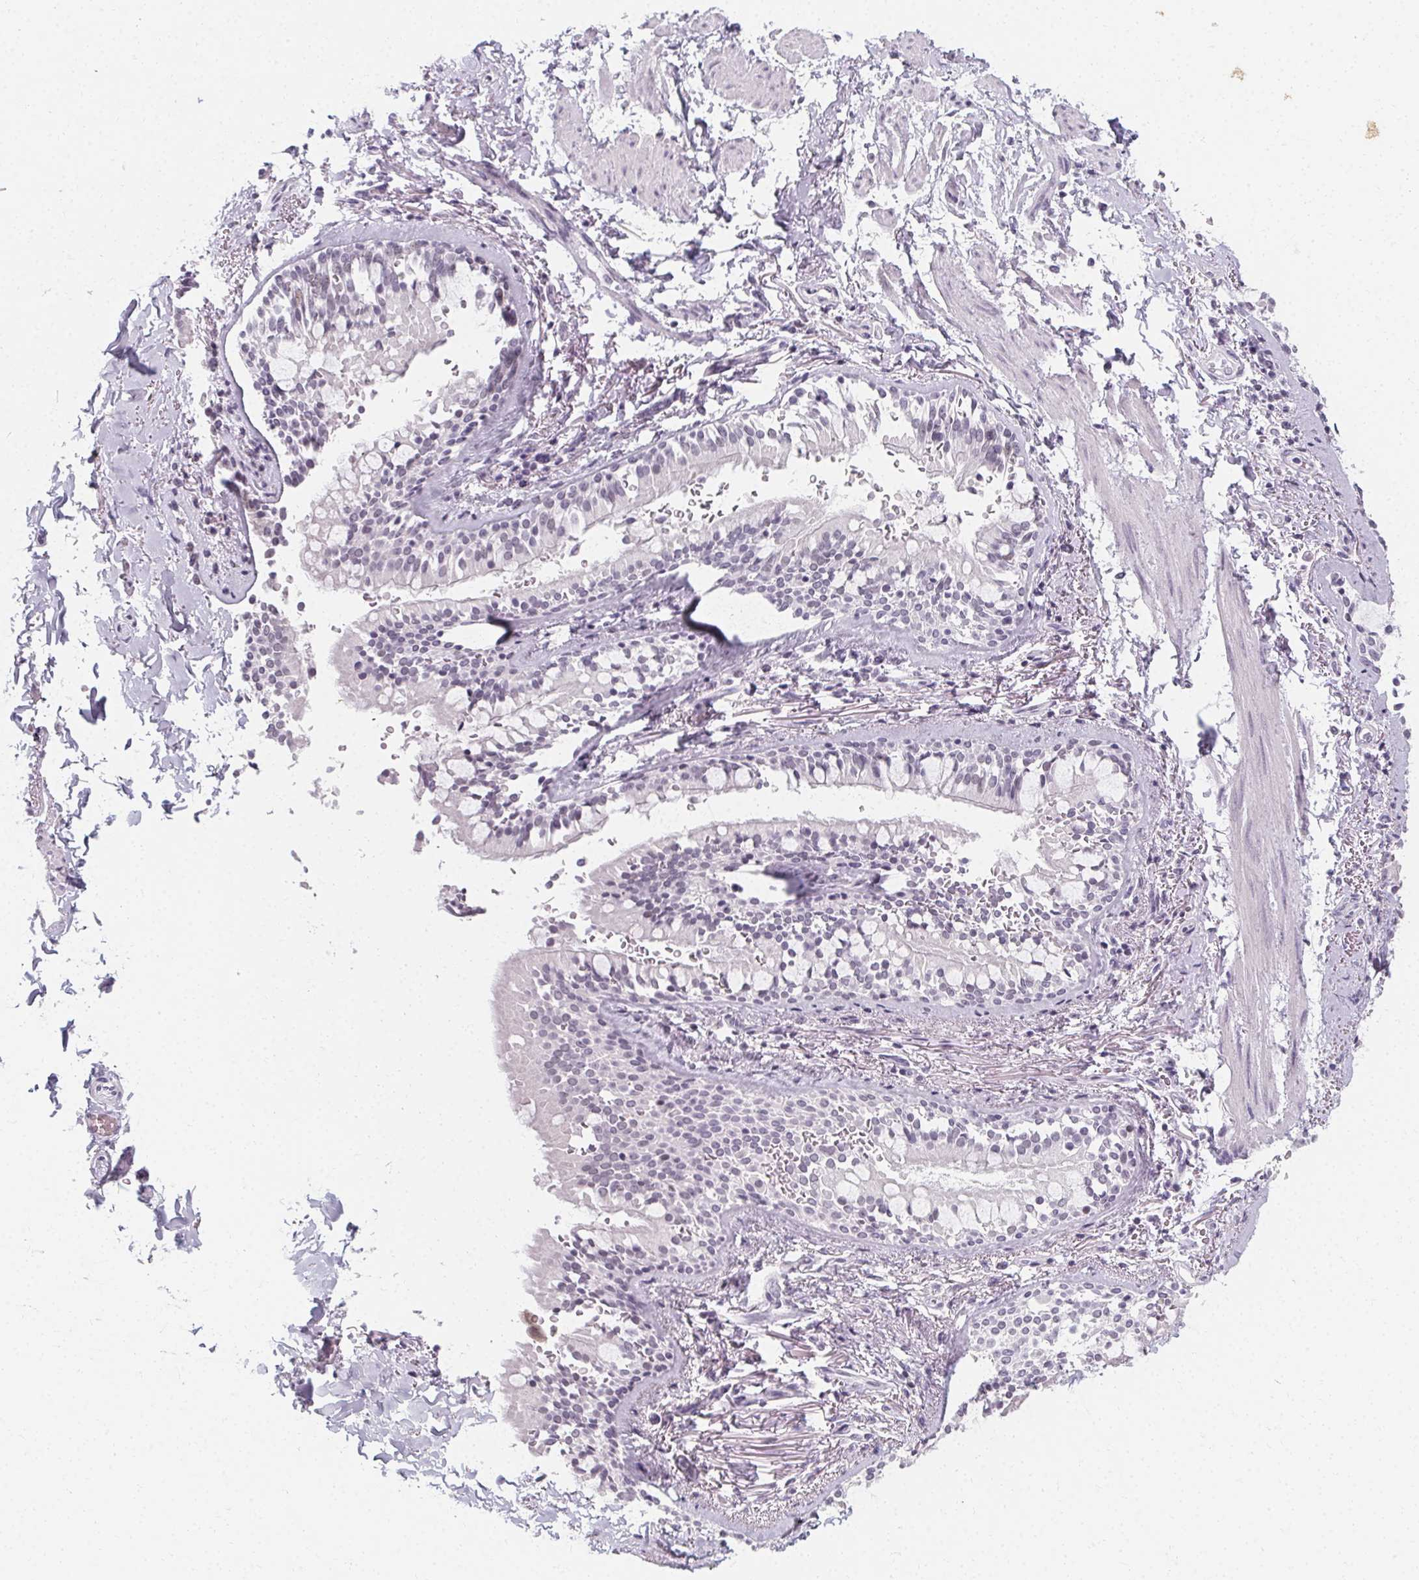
{"staining": {"intensity": "negative", "quantity": "none", "location": "none"}, "tissue": "soft tissue", "cell_type": "Fibroblasts", "image_type": "normal", "snomed": [{"axis": "morphology", "description": "Normal tissue, NOS"}, {"axis": "topography", "description": "Cartilage tissue"}, {"axis": "topography", "description": "Bronchus"}, {"axis": "topography", "description": "Peripheral nerve tissue"}], "caption": "There is no significant positivity in fibroblasts of soft tissue. Brightfield microscopy of immunohistochemistry stained with DAB (brown) and hematoxylin (blue), captured at high magnification.", "gene": "SYNPR", "patient": {"sex": "male", "age": 67}}